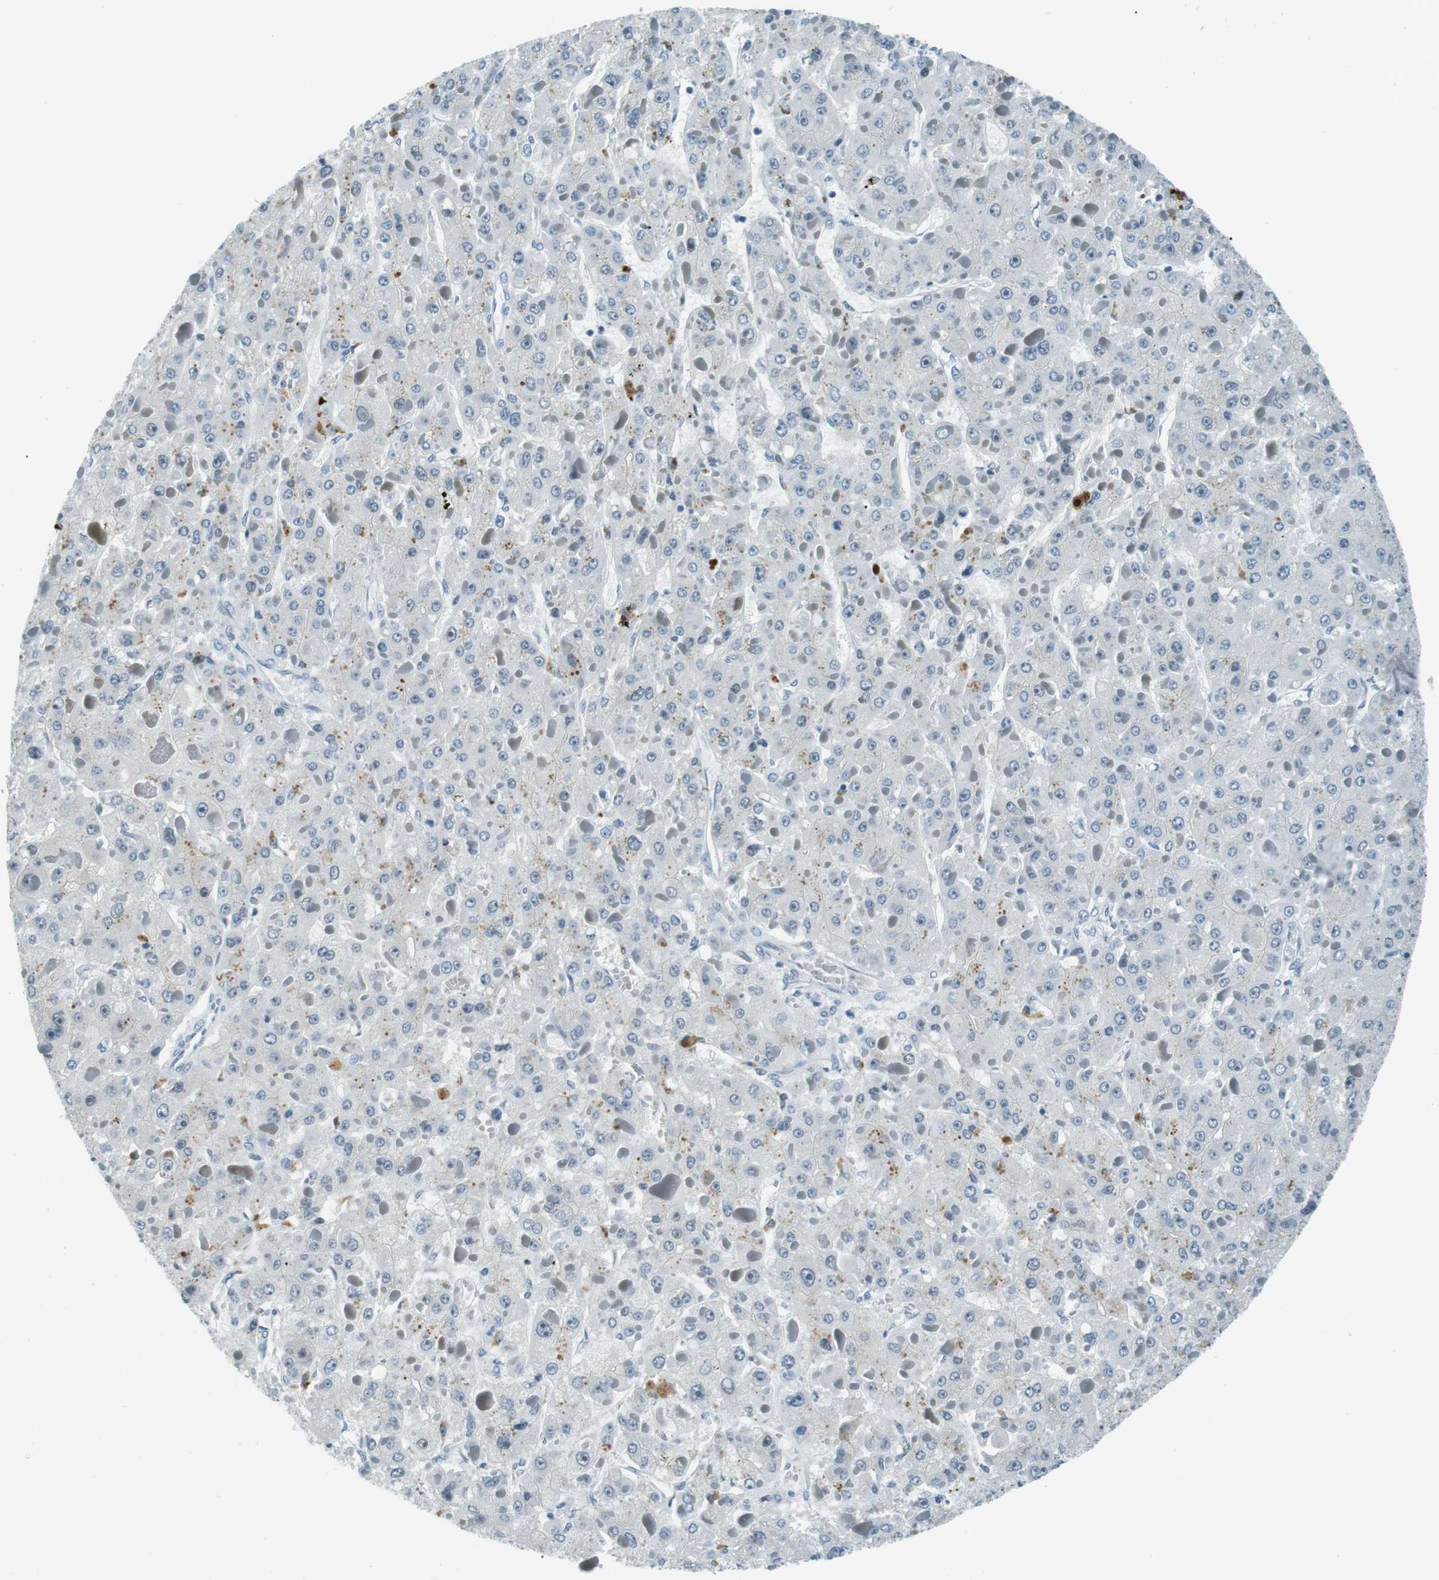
{"staining": {"intensity": "negative", "quantity": "none", "location": "none"}, "tissue": "liver cancer", "cell_type": "Tumor cells", "image_type": "cancer", "snomed": [{"axis": "morphology", "description": "Carcinoma, Hepatocellular, NOS"}, {"axis": "topography", "description": "Liver"}], "caption": "DAB immunohistochemical staining of human liver cancer demonstrates no significant positivity in tumor cells.", "gene": "PJA1", "patient": {"sex": "female", "age": 73}}